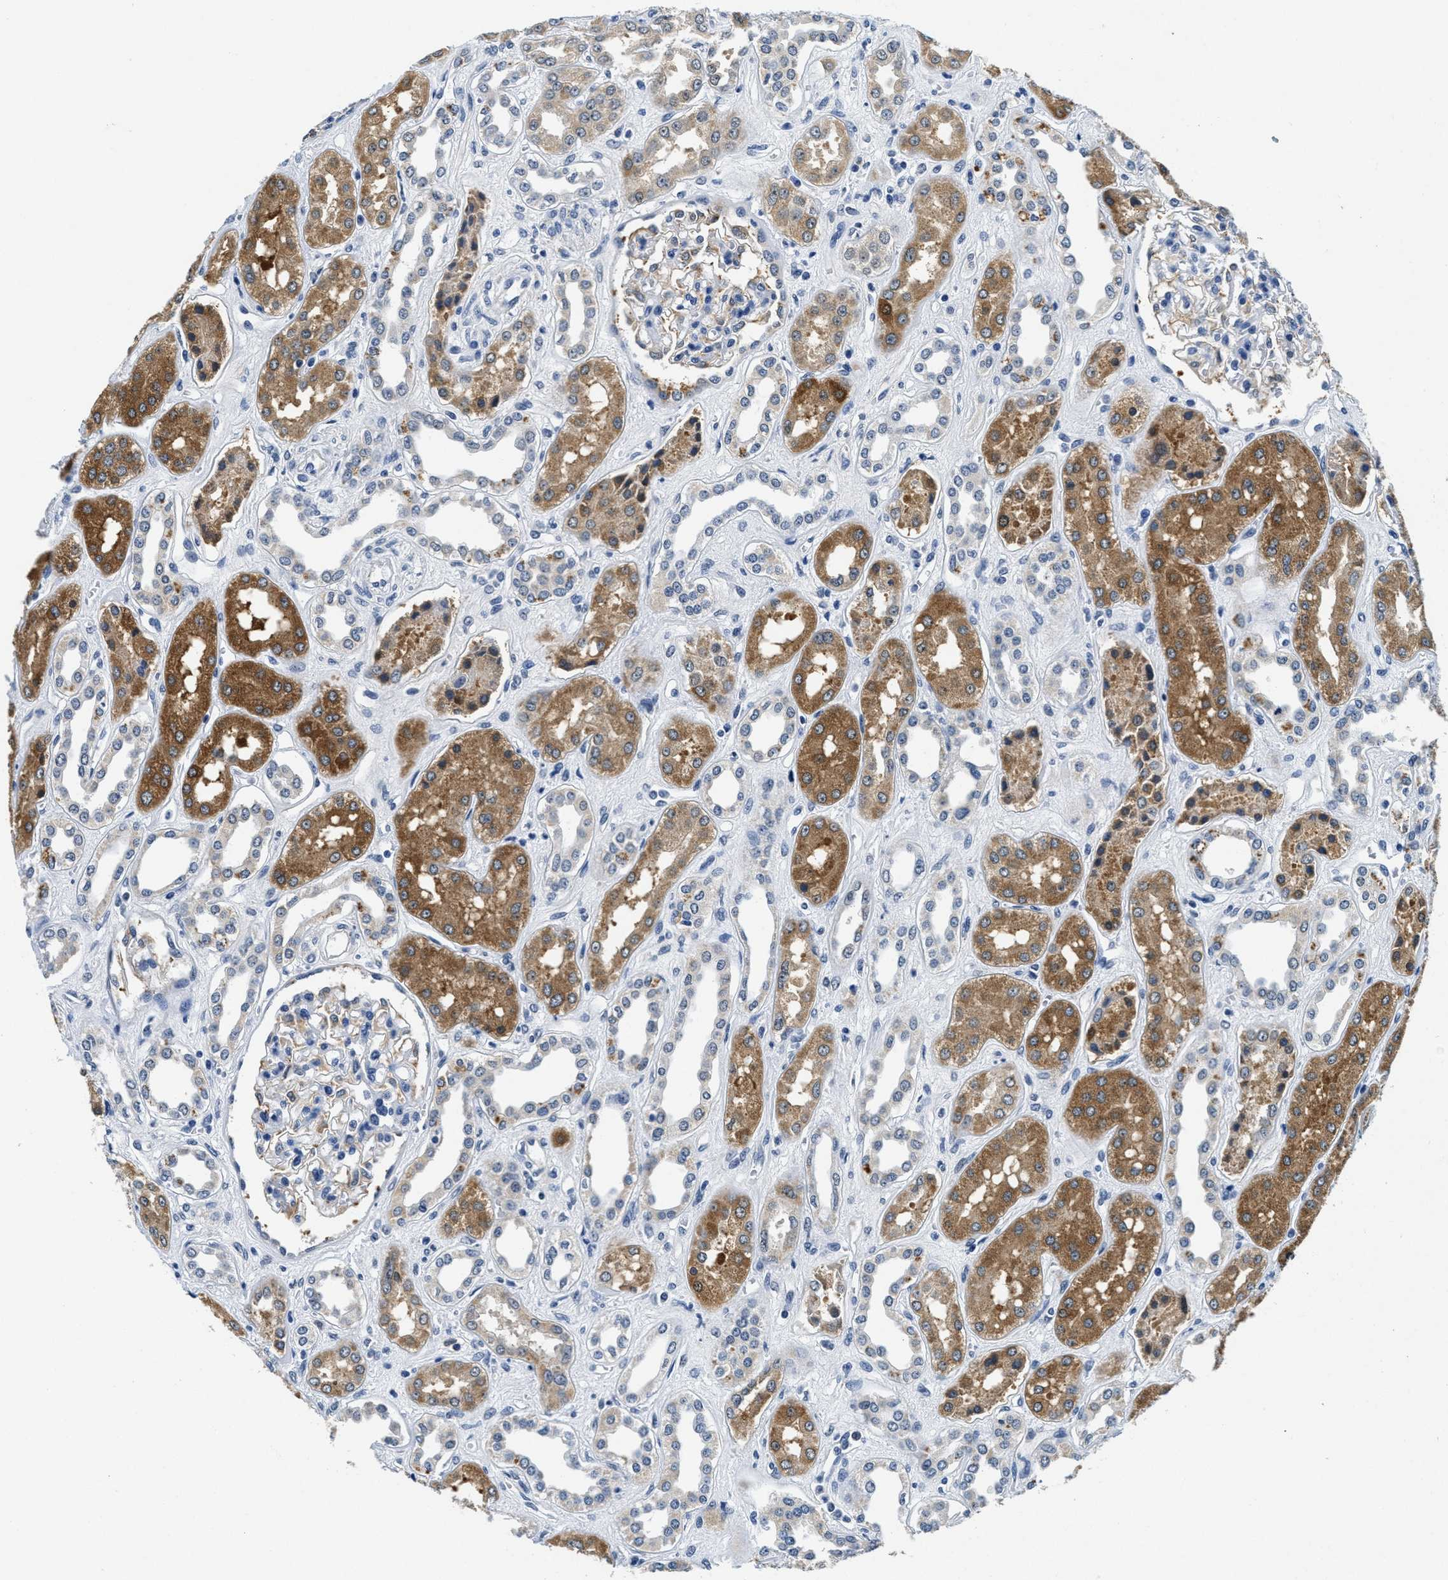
{"staining": {"intensity": "moderate", "quantity": "<25%", "location": "cytoplasmic/membranous"}, "tissue": "kidney", "cell_type": "Cells in glomeruli", "image_type": "normal", "snomed": [{"axis": "morphology", "description": "Normal tissue, NOS"}, {"axis": "topography", "description": "Kidney"}], "caption": "Immunohistochemical staining of benign human kidney reveals moderate cytoplasmic/membranous protein staining in about <25% of cells in glomeruli. Nuclei are stained in blue.", "gene": "HS3ST2", "patient": {"sex": "male", "age": 59}}